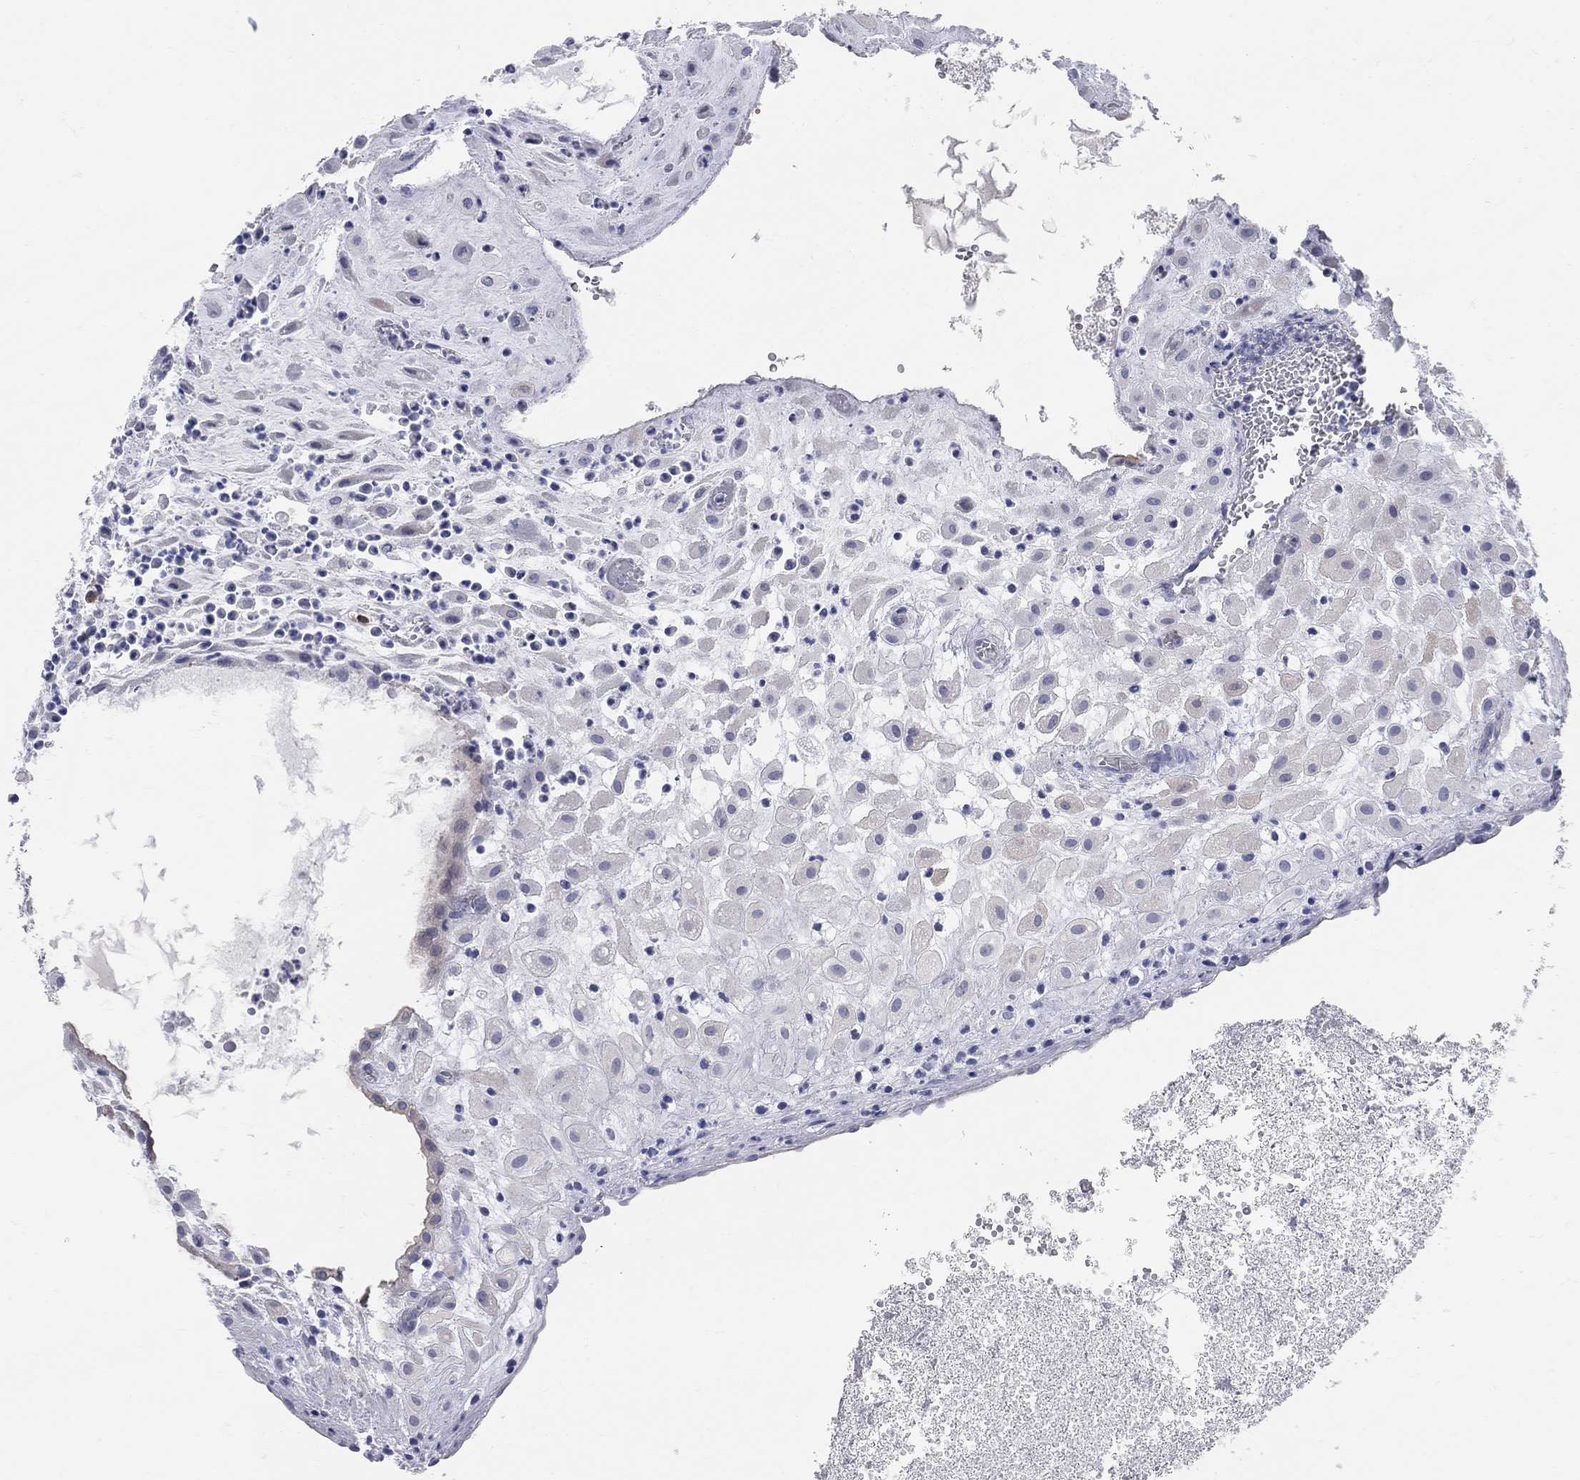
{"staining": {"intensity": "negative", "quantity": "none", "location": "none"}, "tissue": "placenta", "cell_type": "Decidual cells", "image_type": "normal", "snomed": [{"axis": "morphology", "description": "Normal tissue, NOS"}, {"axis": "topography", "description": "Placenta"}], "caption": "Immunohistochemistry histopathology image of benign human placenta stained for a protein (brown), which reveals no positivity in decidual cells.", "gene": "AOX1", "patient": {"sex": "female", "age": 24}}